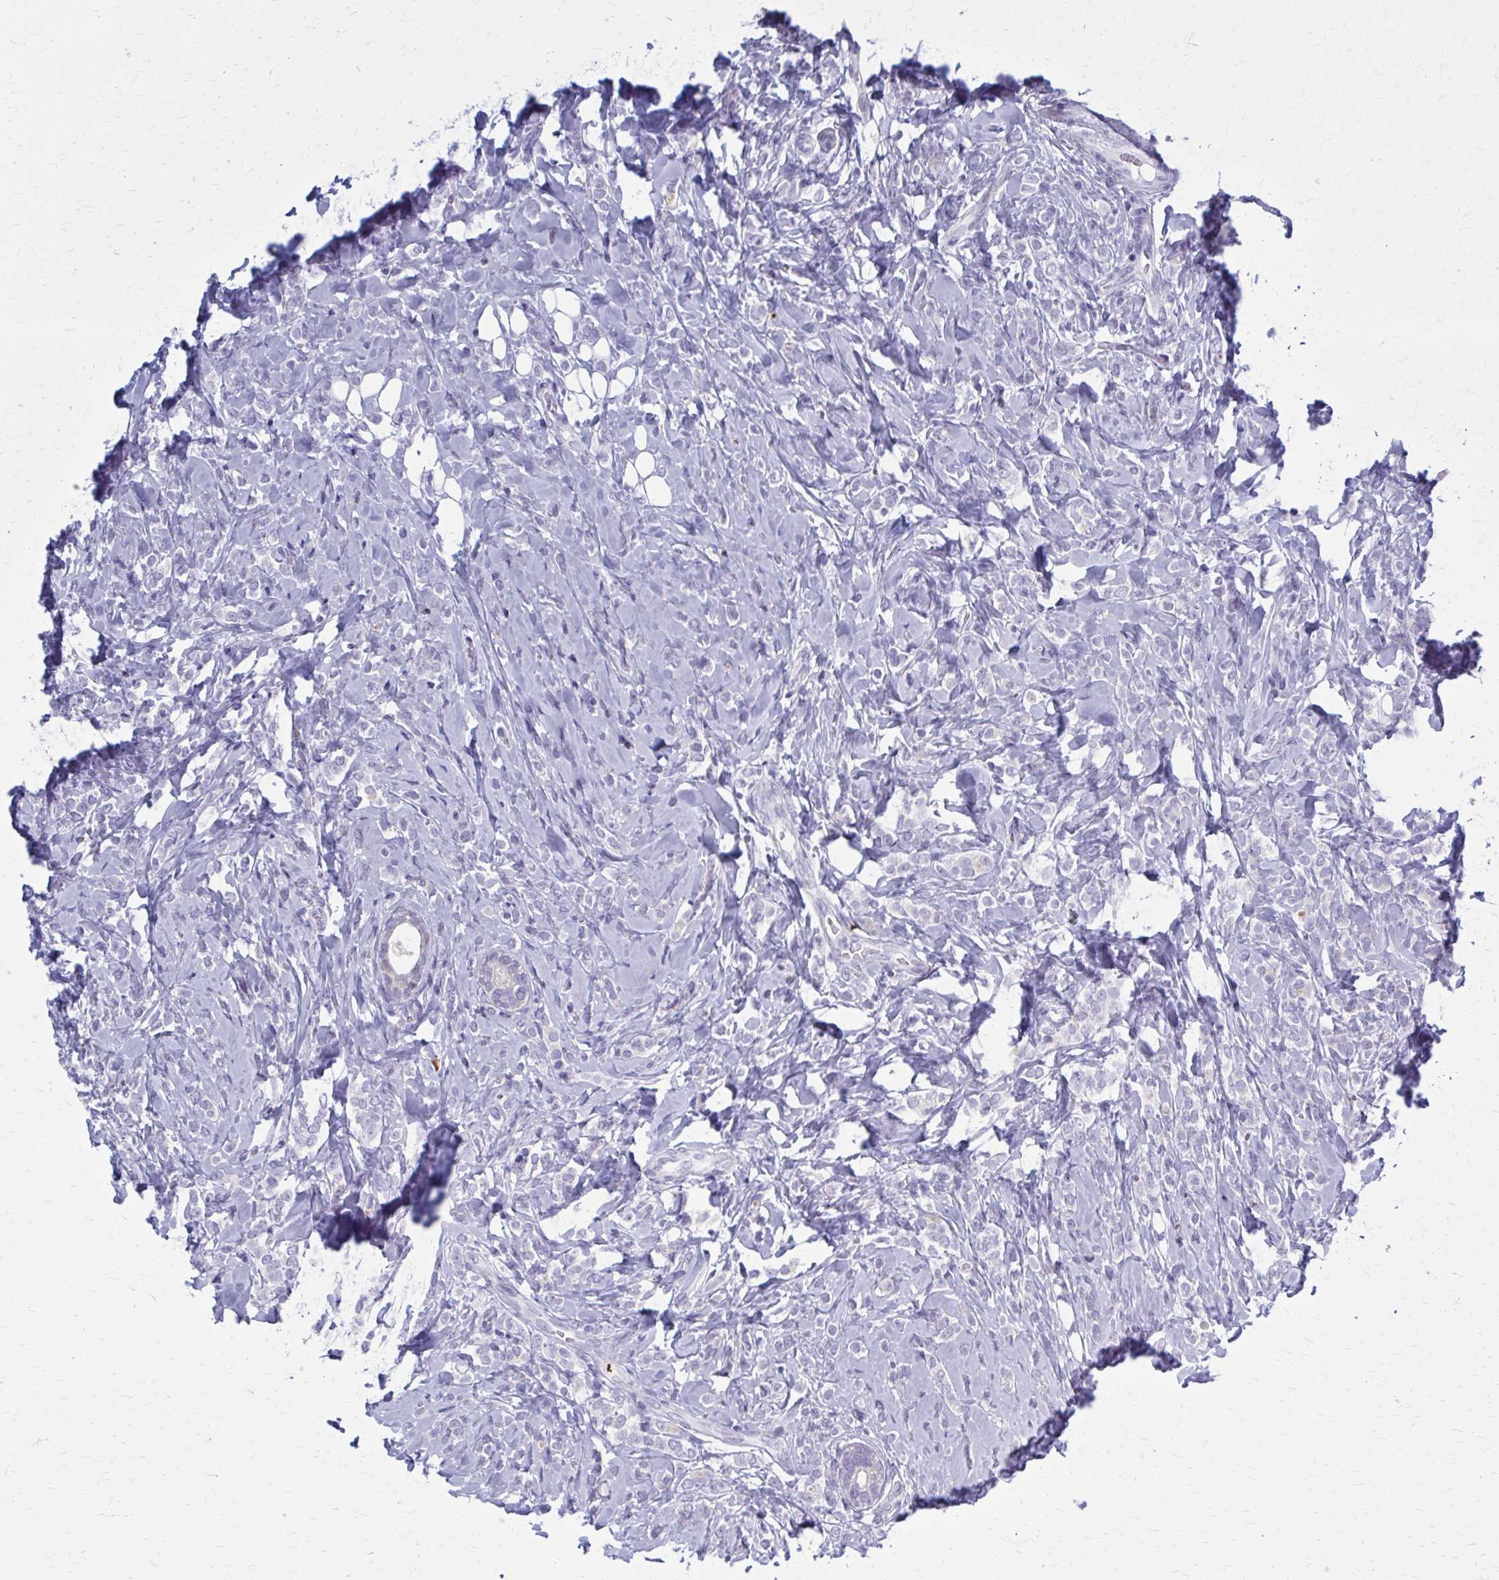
{"staining": {"intensity": "negative", "quantity": "none", "location": "none"}, "tissue": "breast cancer", "cell_type": "Tumor cells", "image_type": "cancer", "snomed": [{"axis": "morphology", "description": "Lobular carcinoma"}, {"axis": "topography", "description": "Breast"}], "caption": "This is a image of IHC staining of breast cancer, which shows no expression in tumor cells.", "gene": "PEDS1", "patient": {"sex": "female", "age": 49}}